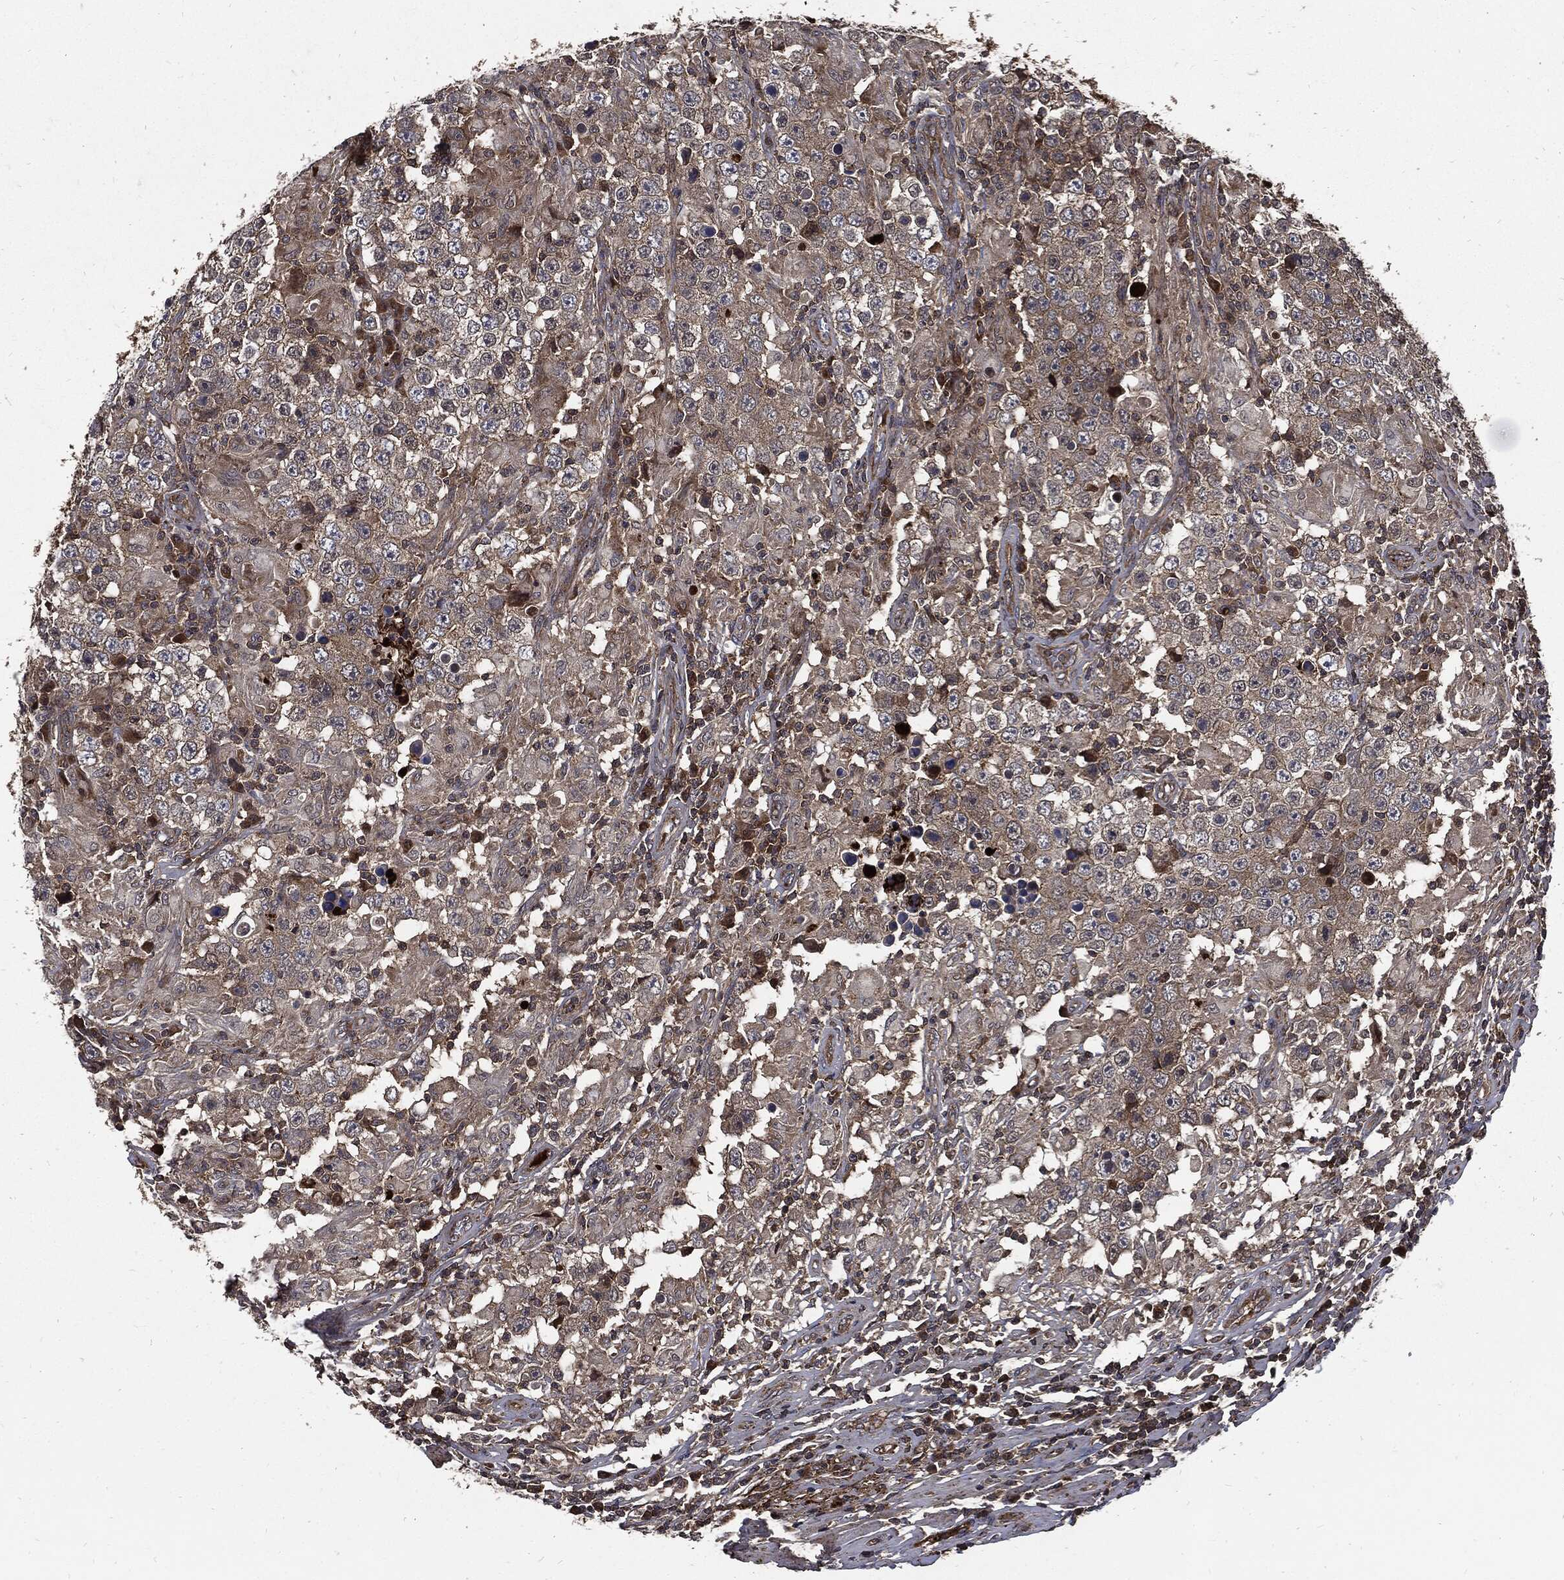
{"staining": {"intensity": "negative", "quantity": "none", "location": "none"}, "tissue": "testis cancer", "cell_type": "Tumor cells", "image_type": "cancer", "snomed": [{"axis": "morphology", "description": "Seminoma, NOS"}, {"axis": "morphology", "description": "Carcinoma, Embryonal, NOS"}, {"axis": "topography", "description": "Testis"}], "caption": "Micrograph shows no protein expression in tumor cells of embryonal carcinoma (testis) tissue.", "gene": "CLU", "patient": {"sex": "male", "age": 41}}